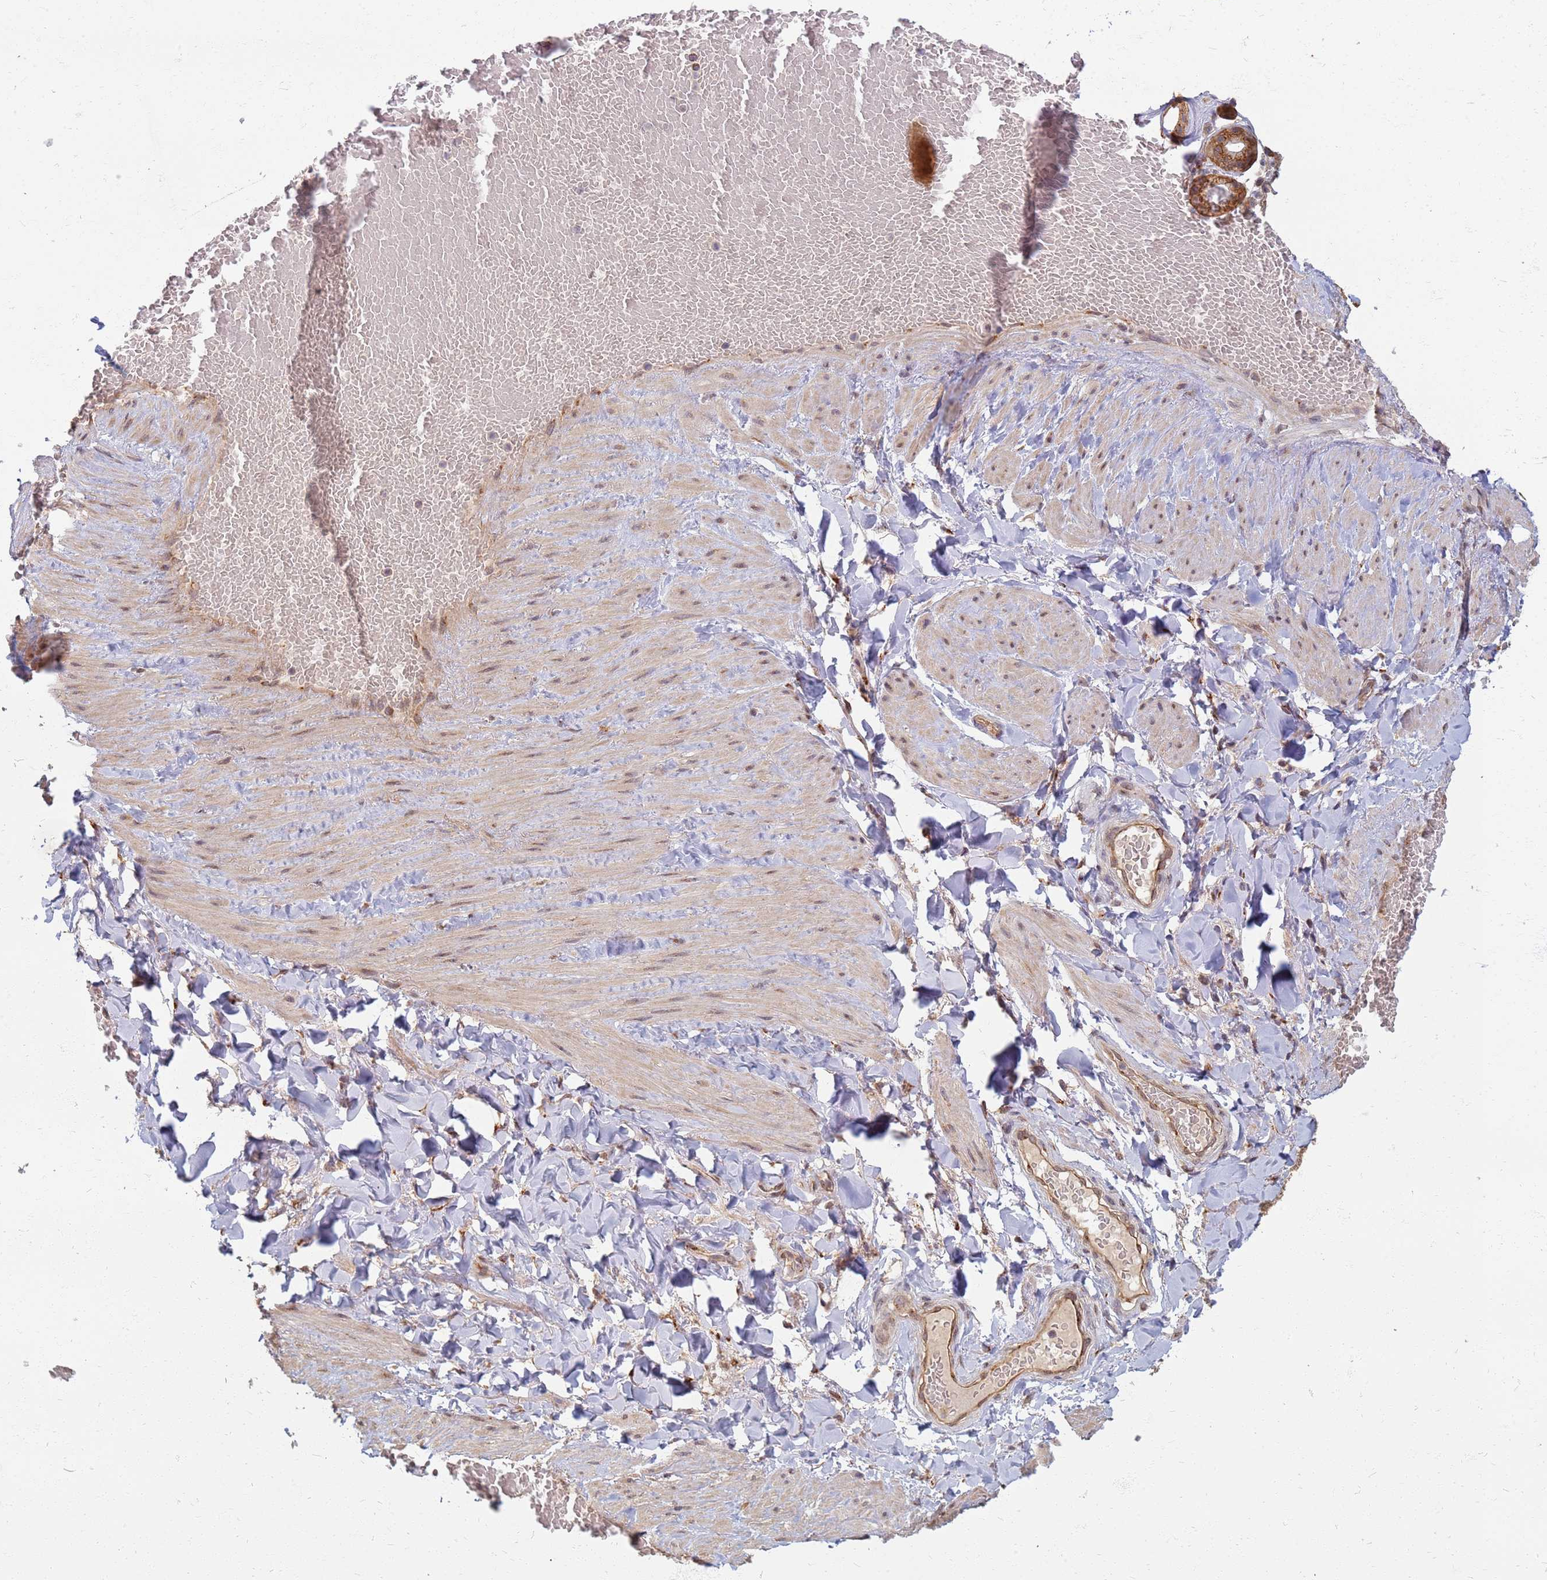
{"staining": {"intensity": "negative", "quantity": "none", "location": "none"}, "tissue": "adipose tissue", "cell_type": "Adipocytes", "image_type": "normal", "snomed": [{"axis": "morphology", "description": "Normal tissue, NOS"}, {"axis": "topography", "description": "Soft tissue"}, {"axis": "topography", "description": "Vascular tissue"}], "caption": "DAB (3,3'-diaminobenzidine) immunohistochemical staining of normal adipose tissue demonstrates no significant staining in adipocytes. The staining is performed using DAB (3,3'-diaminobenzidine) brown chromogen with nuclei counter-stained in using hematoxylin.", "gene": "ITGB4", "patient": {"sex": "male", "age": 54}}